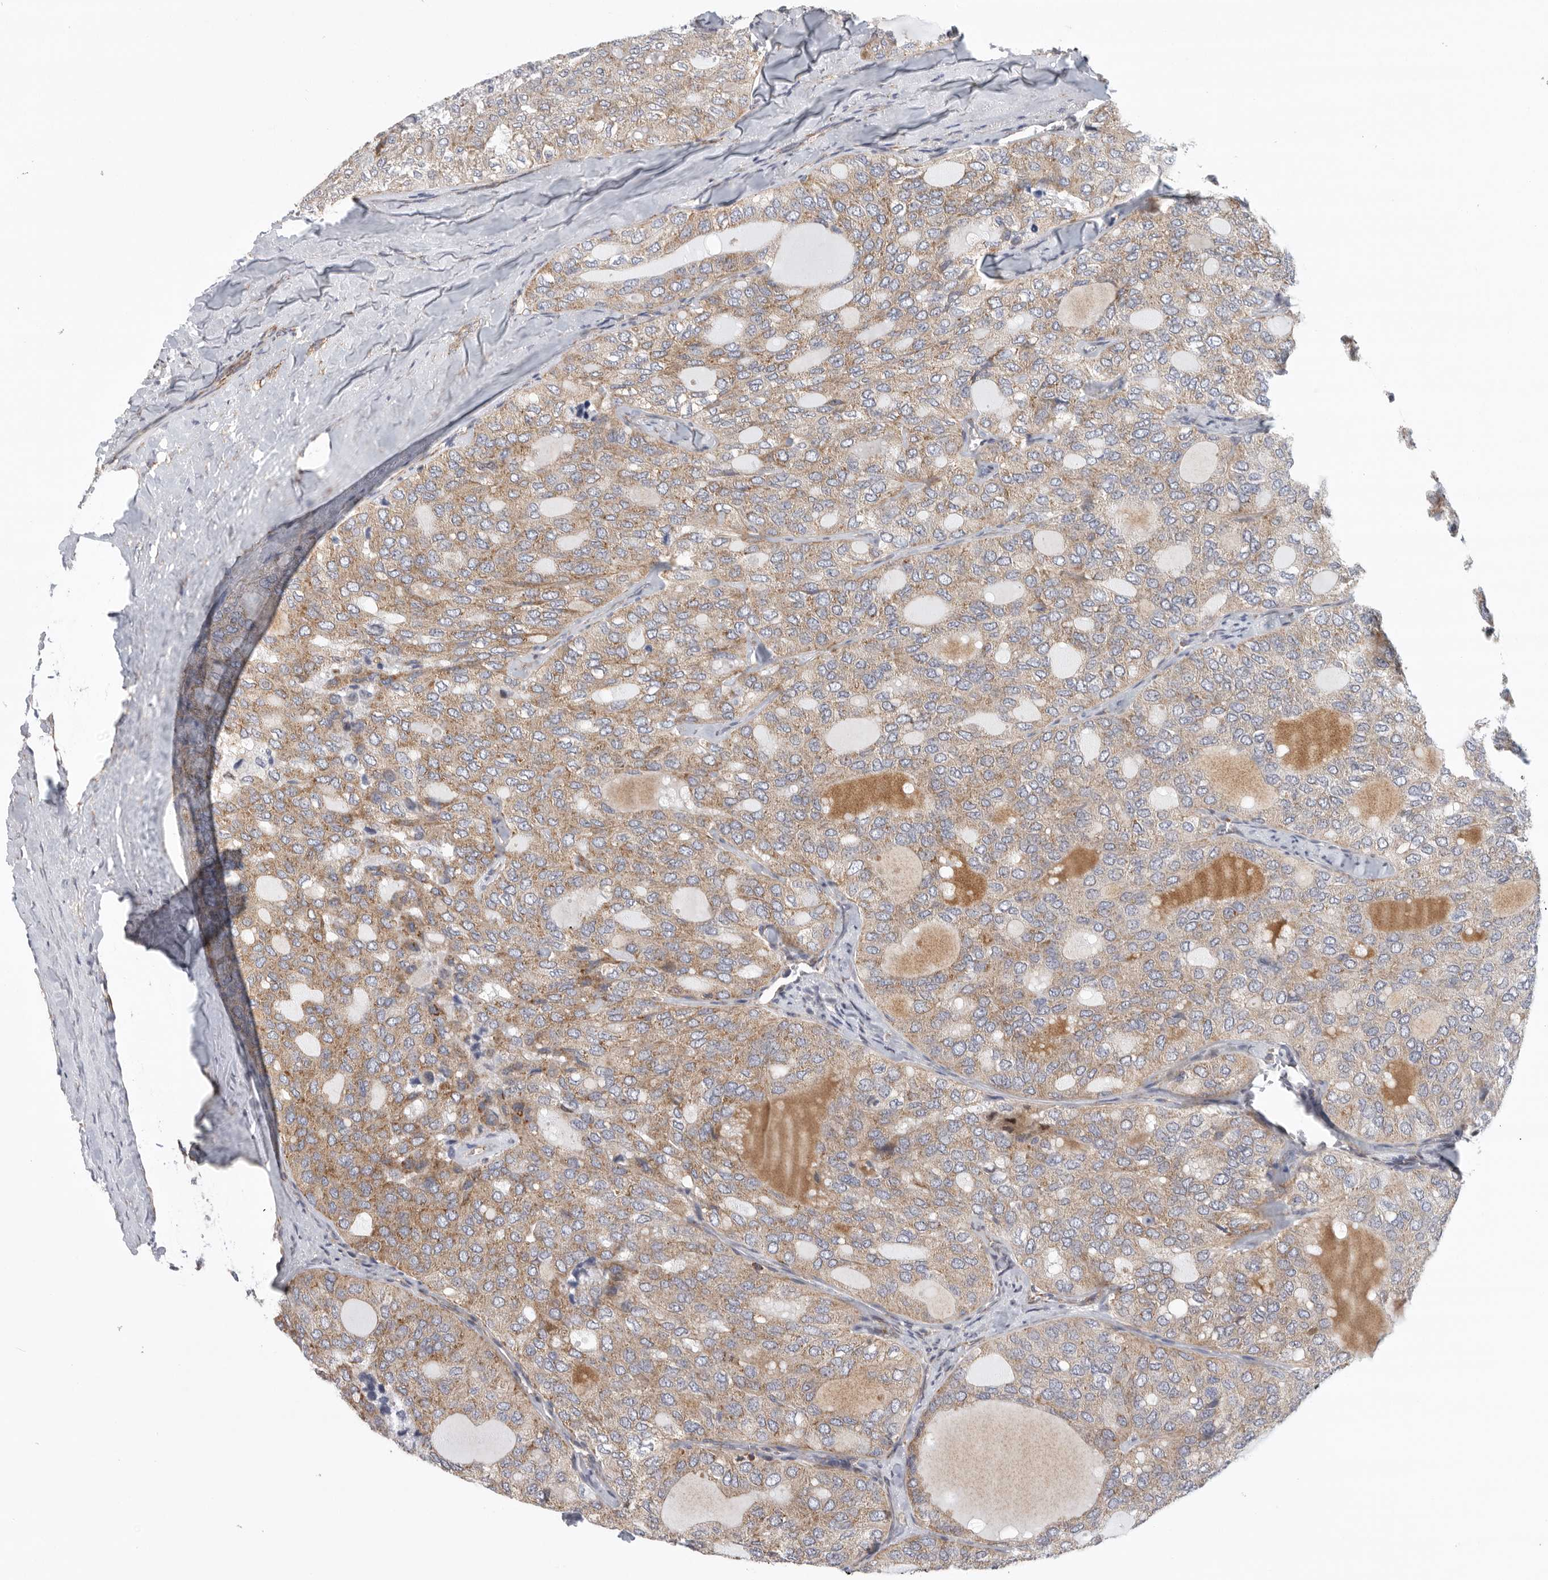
{"staining": {"intensity": "moderate", "quantity": "25%-75%", "location": "cytoplasmic/membranous"}, "tissue": "thyroid cancer", "cell_type": "Tumor cells", "image_type": "cancer", "snomed": [{"axis": "morphology", "description": "Follicular adenoma carcinoma, NOS"}, {"axis": "topography", "description": "Thyroid gland"}], "caption": "Protein expression analysis of thyroid cancer displays moderate cytoplasmic/membranous positivity in approximately 25%-75% of tumor cells.", "gene": "FKBP8", "patient": {"sex": "male", "age": 75}}